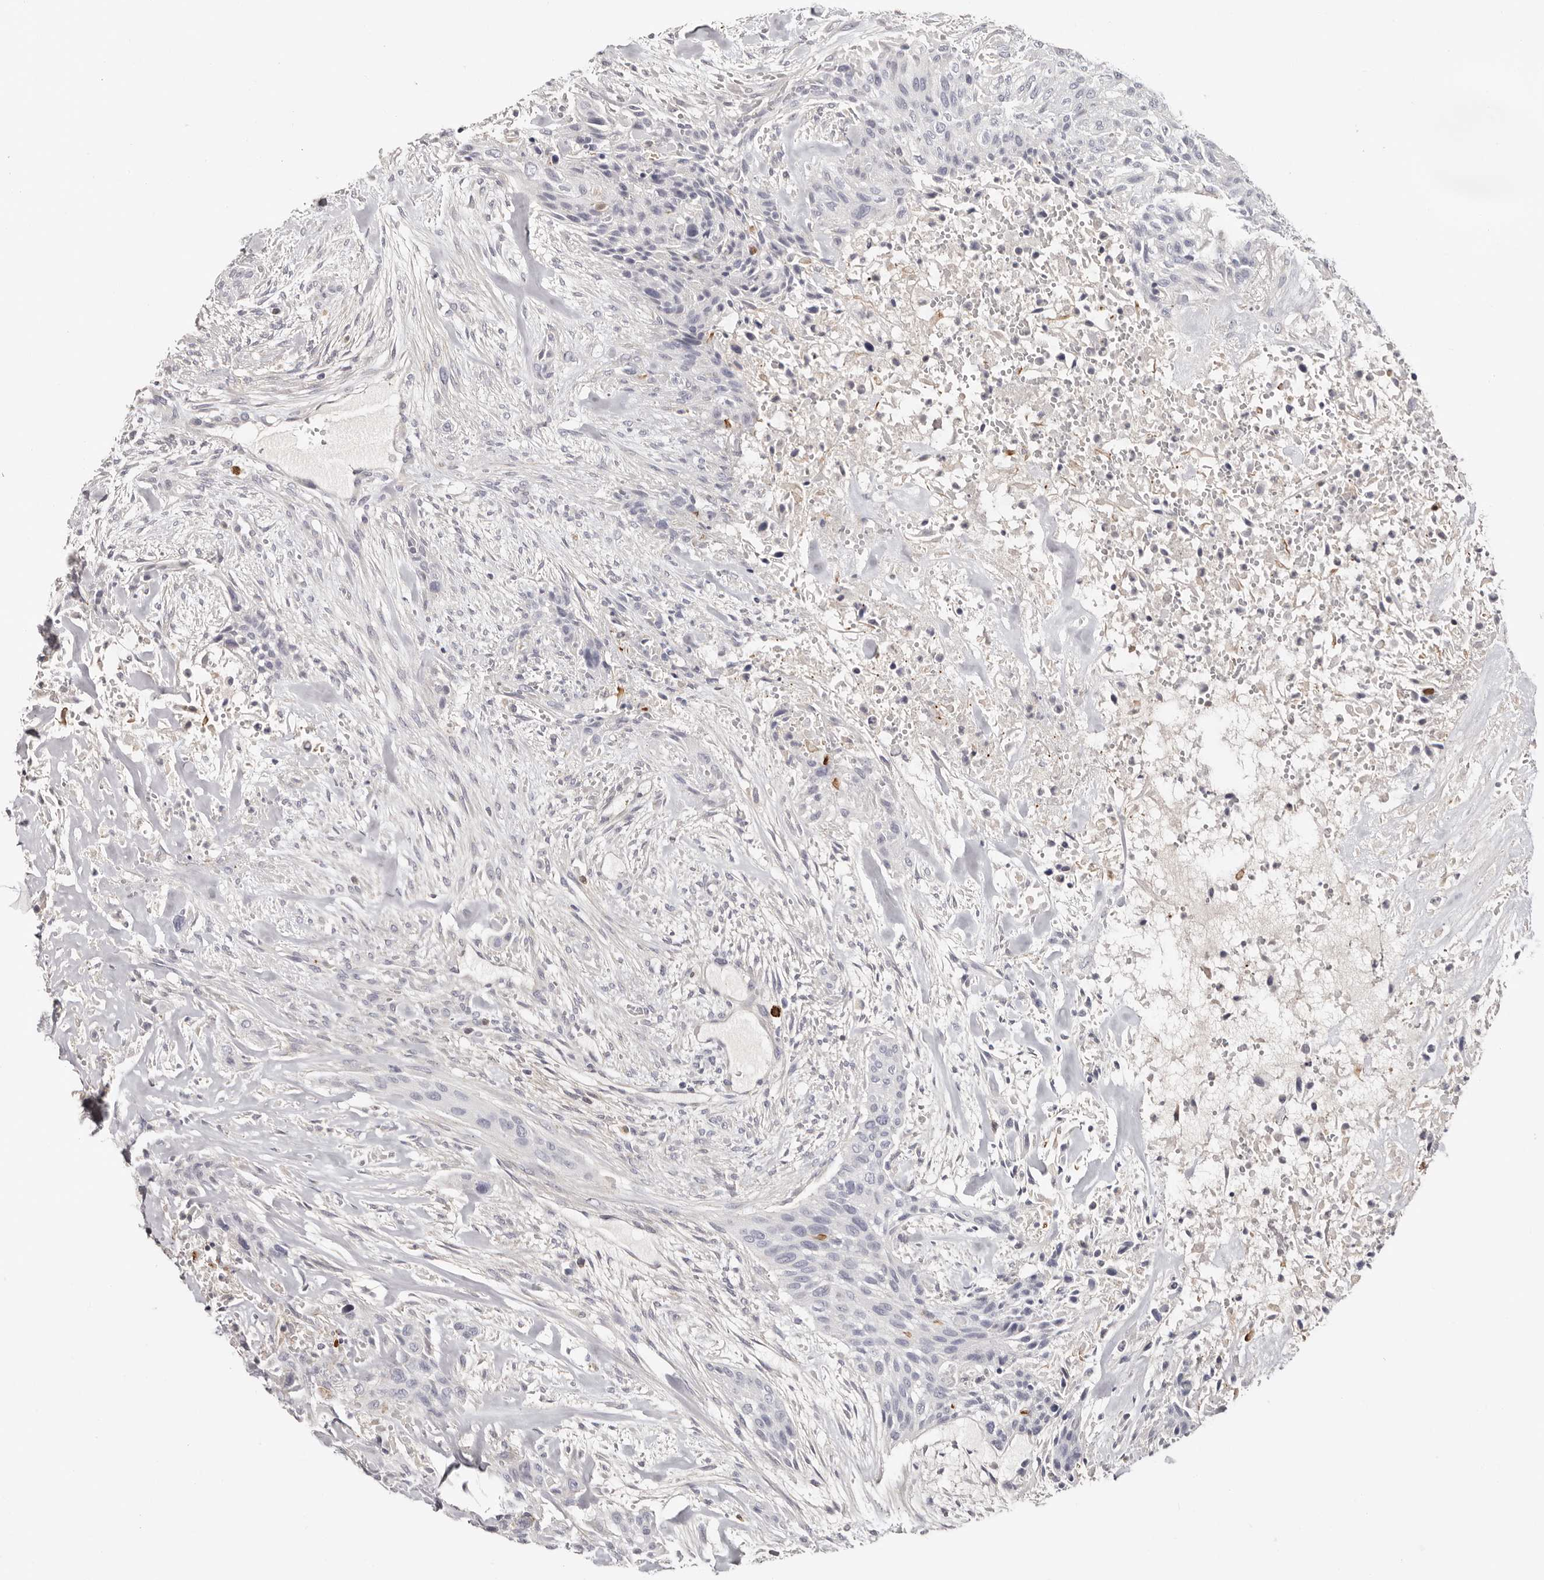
{"staining": {"intensity": "negative", "quantity": "none", "location": "none"}, "tissue": "urothelial cancer", "cell_type": "Tumor cells", "image_type": "cancer", "snomed": [{"axis": "morphology", "description": "Urothelial carcinoma, High grade"}, {"axis": "topography", "description": "Urinary bladder"}], "caption": "This is an immunohistochemistry (IHC) micrograph of high-grade urothelial carcinoma. There is no positivity in tumor cells.", "gene": "PKDCC", "patient": {"sex": "male", "age": 35}}